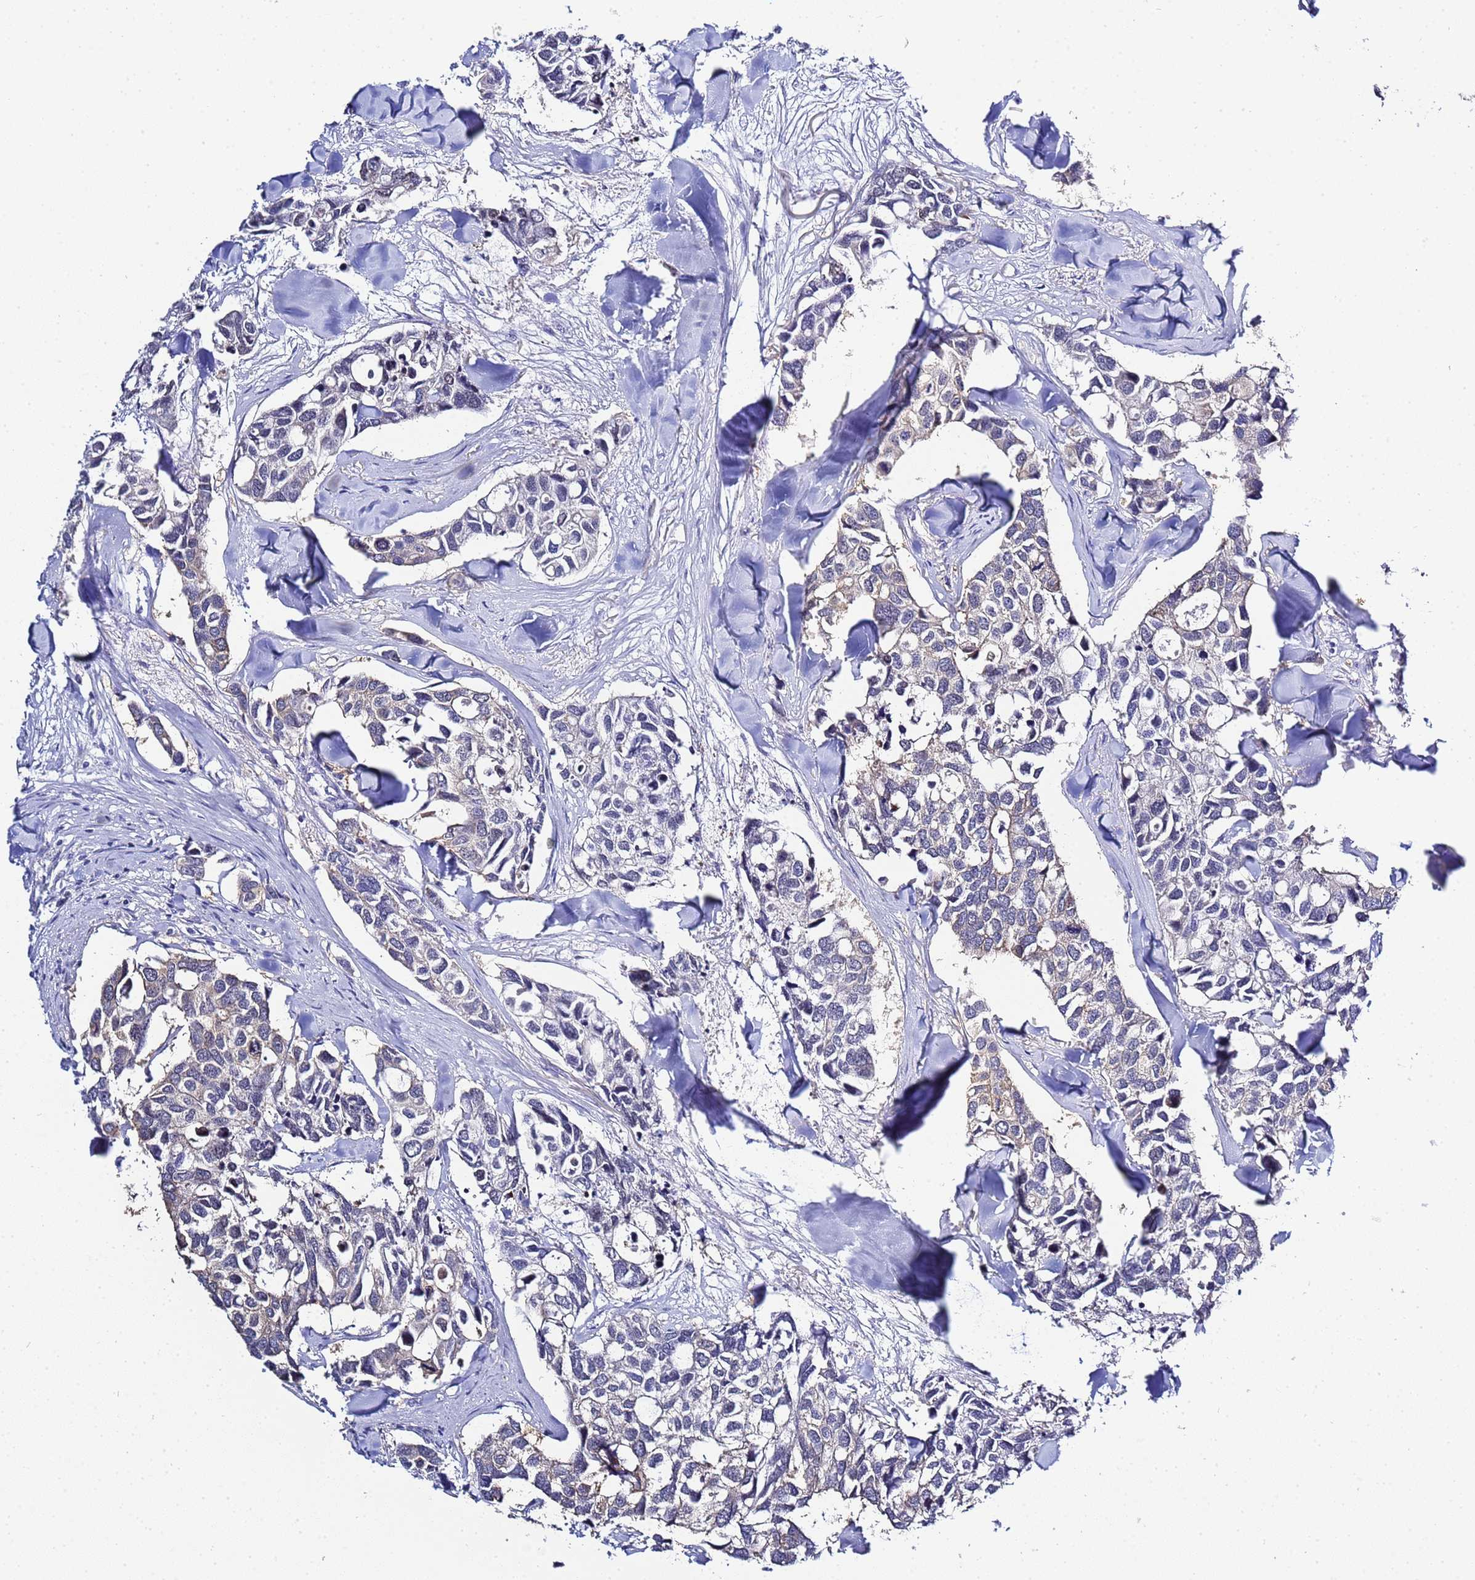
{"staining": {"intensity": "negative", "quantity": "none", "location": "none"}, "tissue": "breast cancer", "cell_type": "Tumor cells", "image_type": "cancer", "snomed": [{"axis": "morphology", "description": "Duct carcinoma"}, {"axis": "topography", "description": "Breast"}], "caption": "This is a micrograph of IHC staining of breast cancer (invasive ductal carcinoma), which shows no expression in tumor cells. The staining is performed using DAB brown chromogen with nuclei counter-stained in using hematoxylin.", "gene": "ACTL6B", "patient": {"sex": "female", "age": 83}}